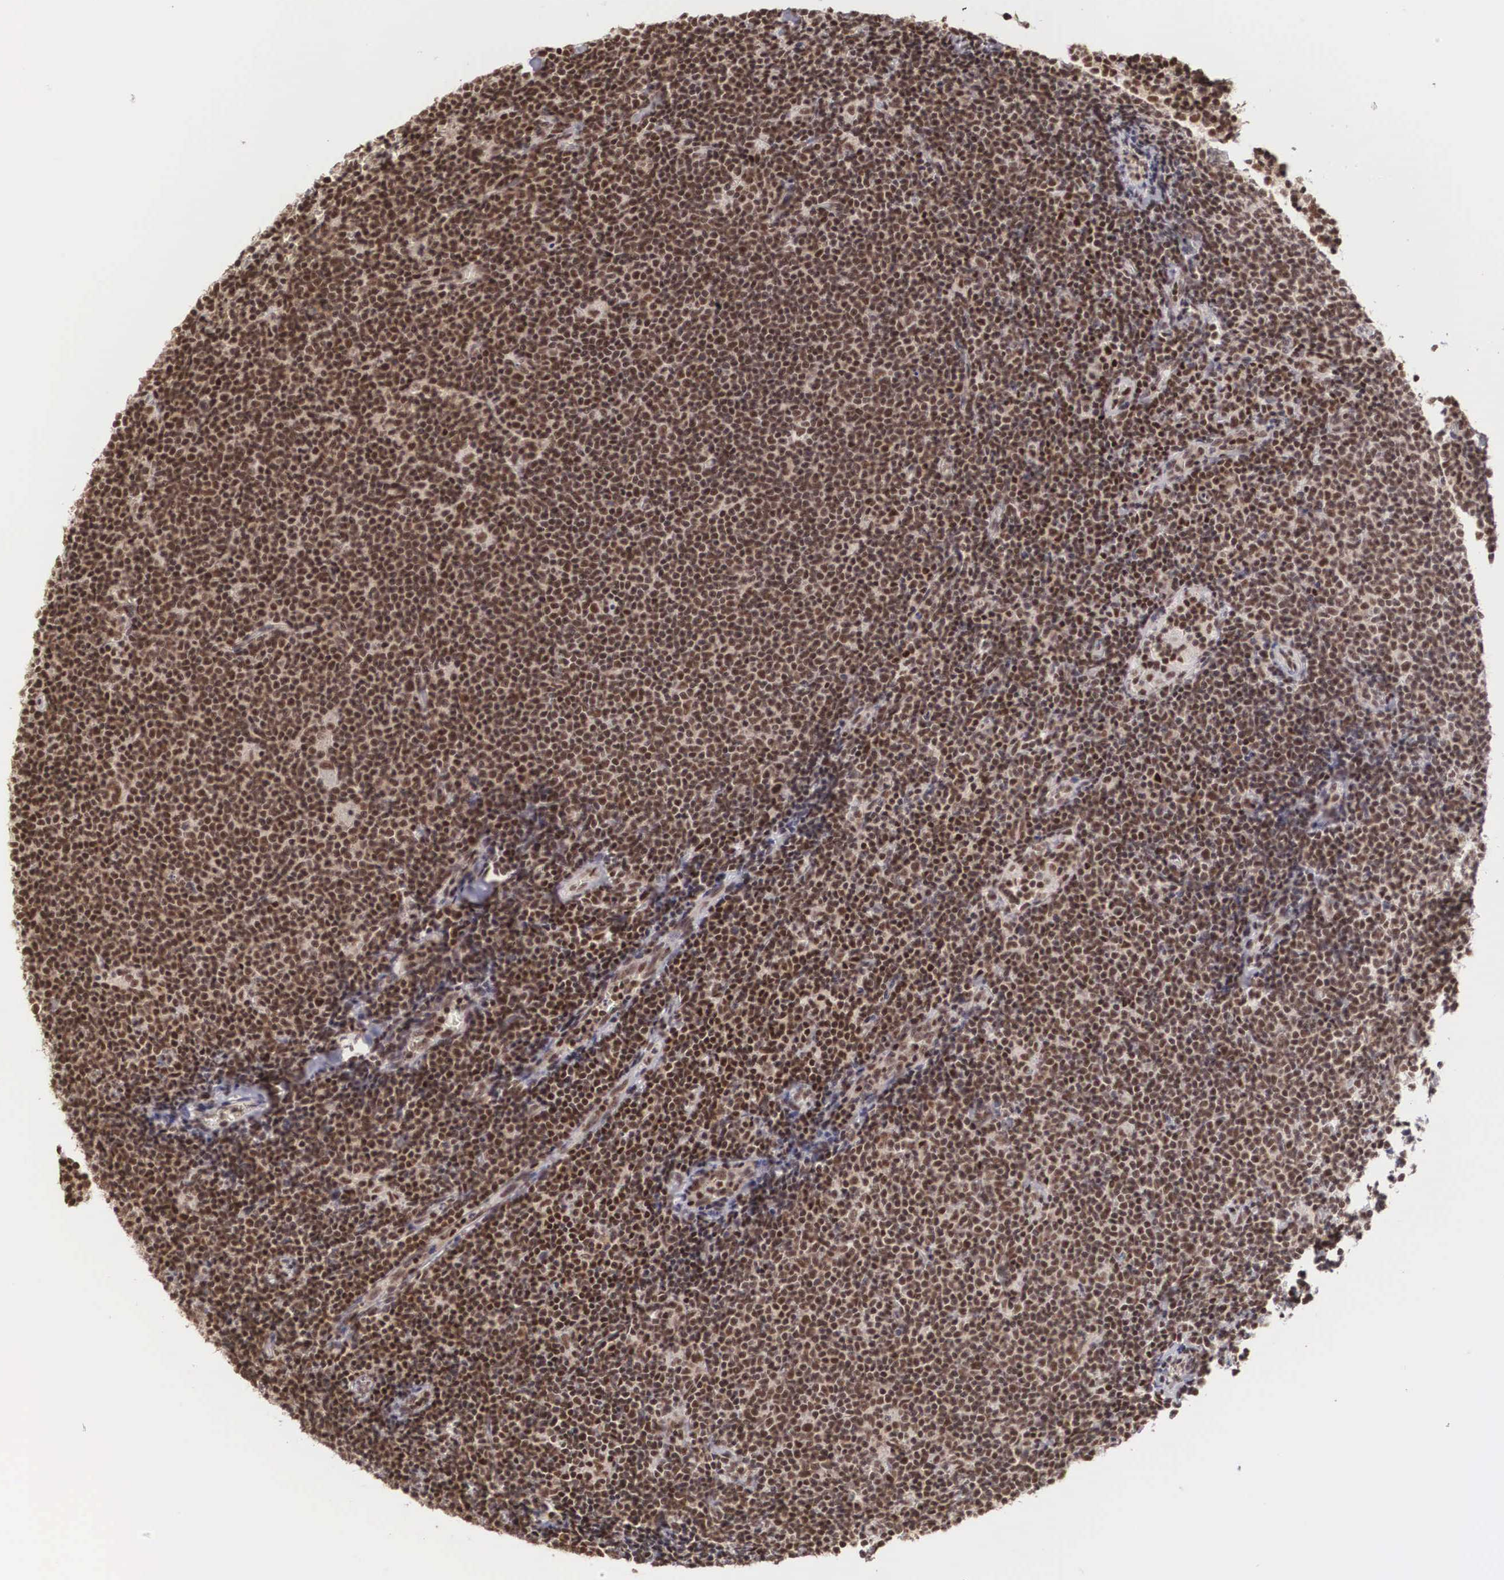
{"staining": {"intensity": "strong", "quantity": ">75%", "location": "nuclear"}, "tissue": "lymphoma", "cell_type": "Tumor cells", "image_type": "cancer", "snomed": [{"axis": "morphology", "description": "Malignant lymphoma, non-Hodgkin's type, Low grade"}, {"axis": "topography", "description": "Lymph node"}], "caption": "An IHC histopathology image of tumor tissue is shown. Protein staining in brown labels strong nuclear positivity in low-grade malignant lymphoma, non-Hodgkin's type within tumor cells.", "gene": "HTATSF1", "patient": {"sex": "male", "age": 65}}